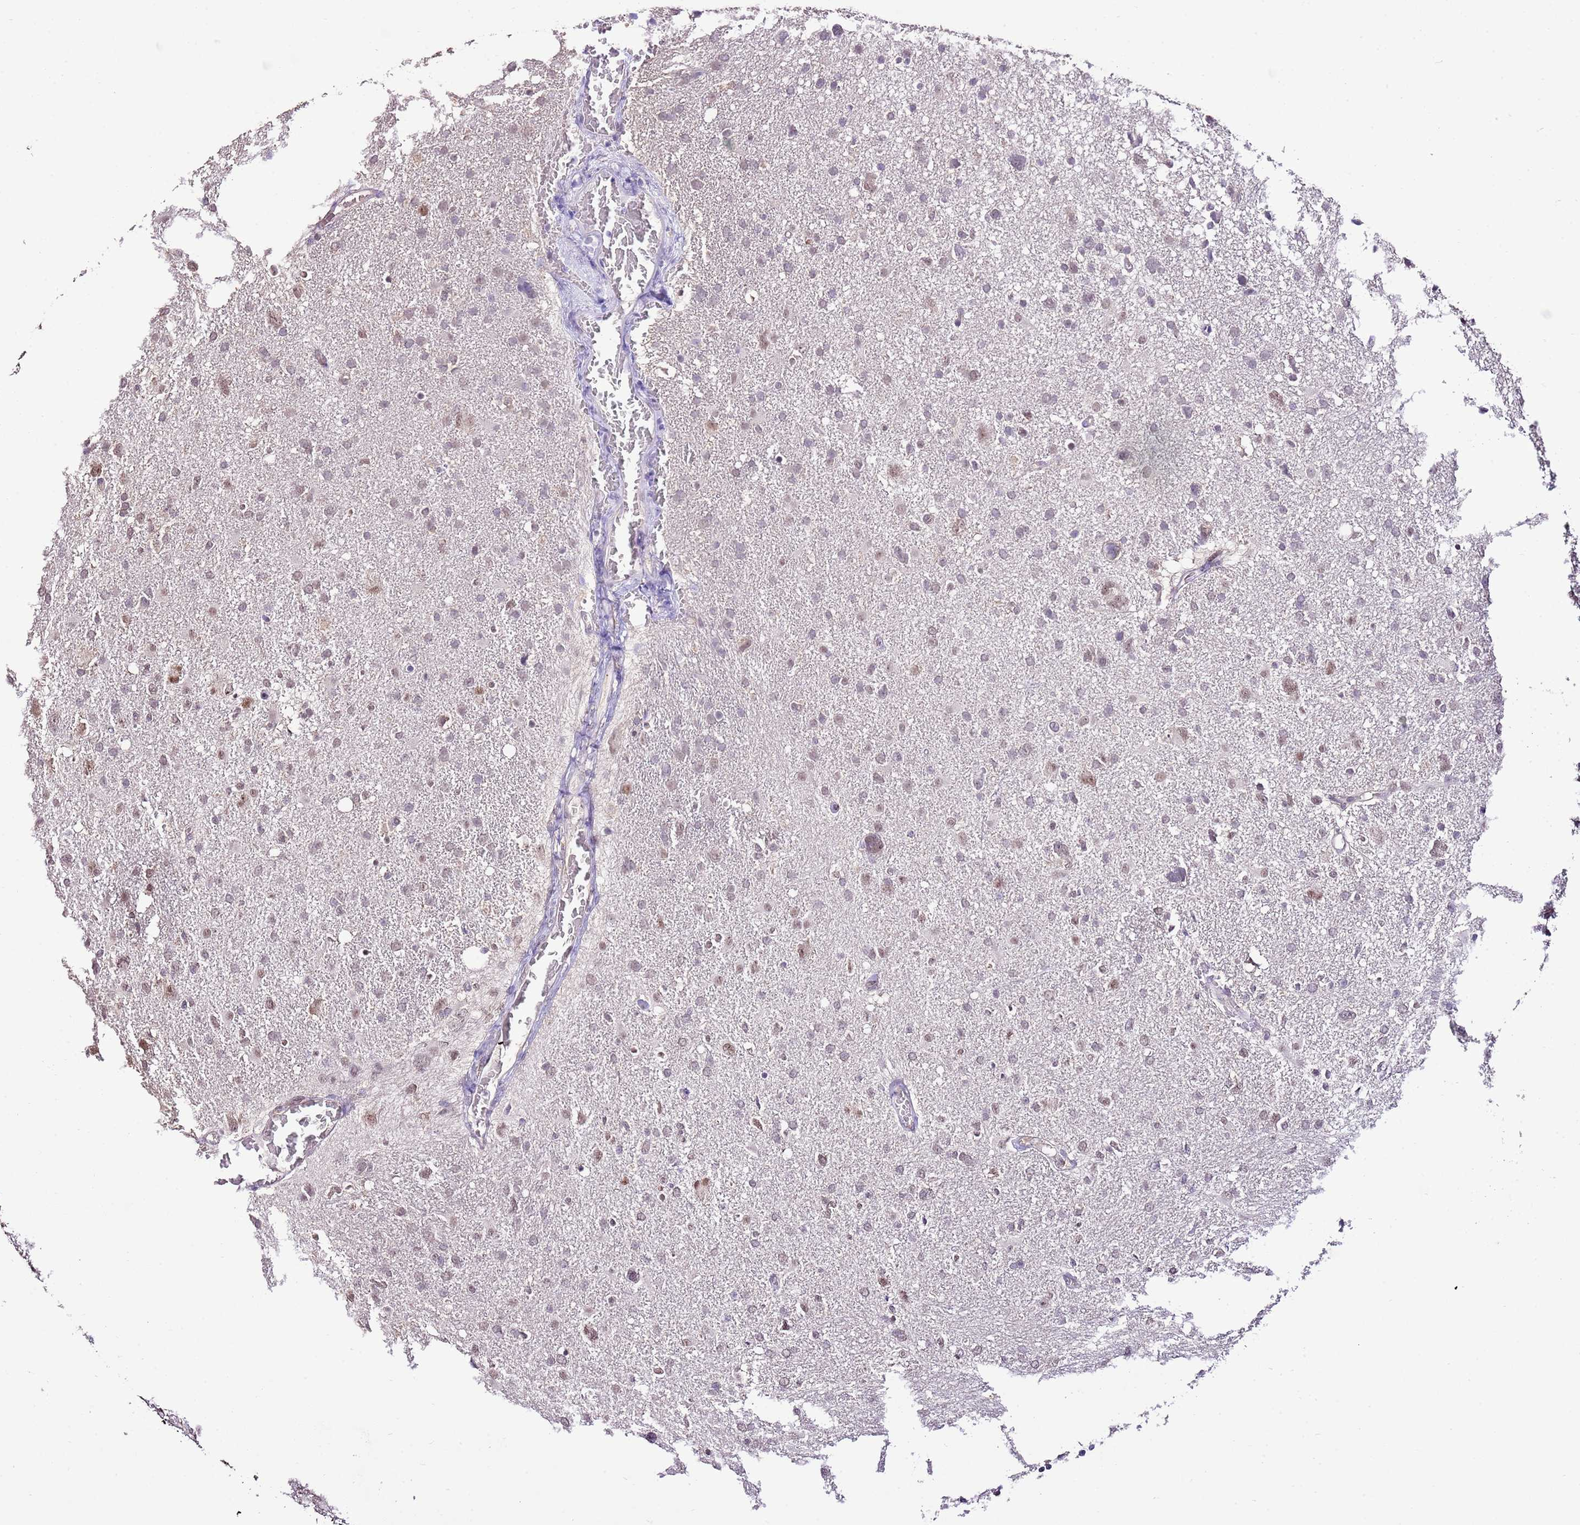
{"staining": {"intensity": "weak", "quantity": ">75%", "location": "nuclear"}, "tissue": "glioma", "cell_type": "Tumor cells", "image_type": "cancer", "snomed": [{"axis": "morphology", "description": "Glioma, malignant, High grade"}, {"axis": "topography", "description": "Brain"}], "caption": "The photomicrograph shows immunohistochemical staining of malignant glioma (high-grade). There is weak nuclear expression is seen in approximately >75% of tumor cells. The protein of interest is shown in brown color, while the nuclei are stained blue.", "gene": "IZUMO4", "patient": {"sex": "male", "age": 61}}